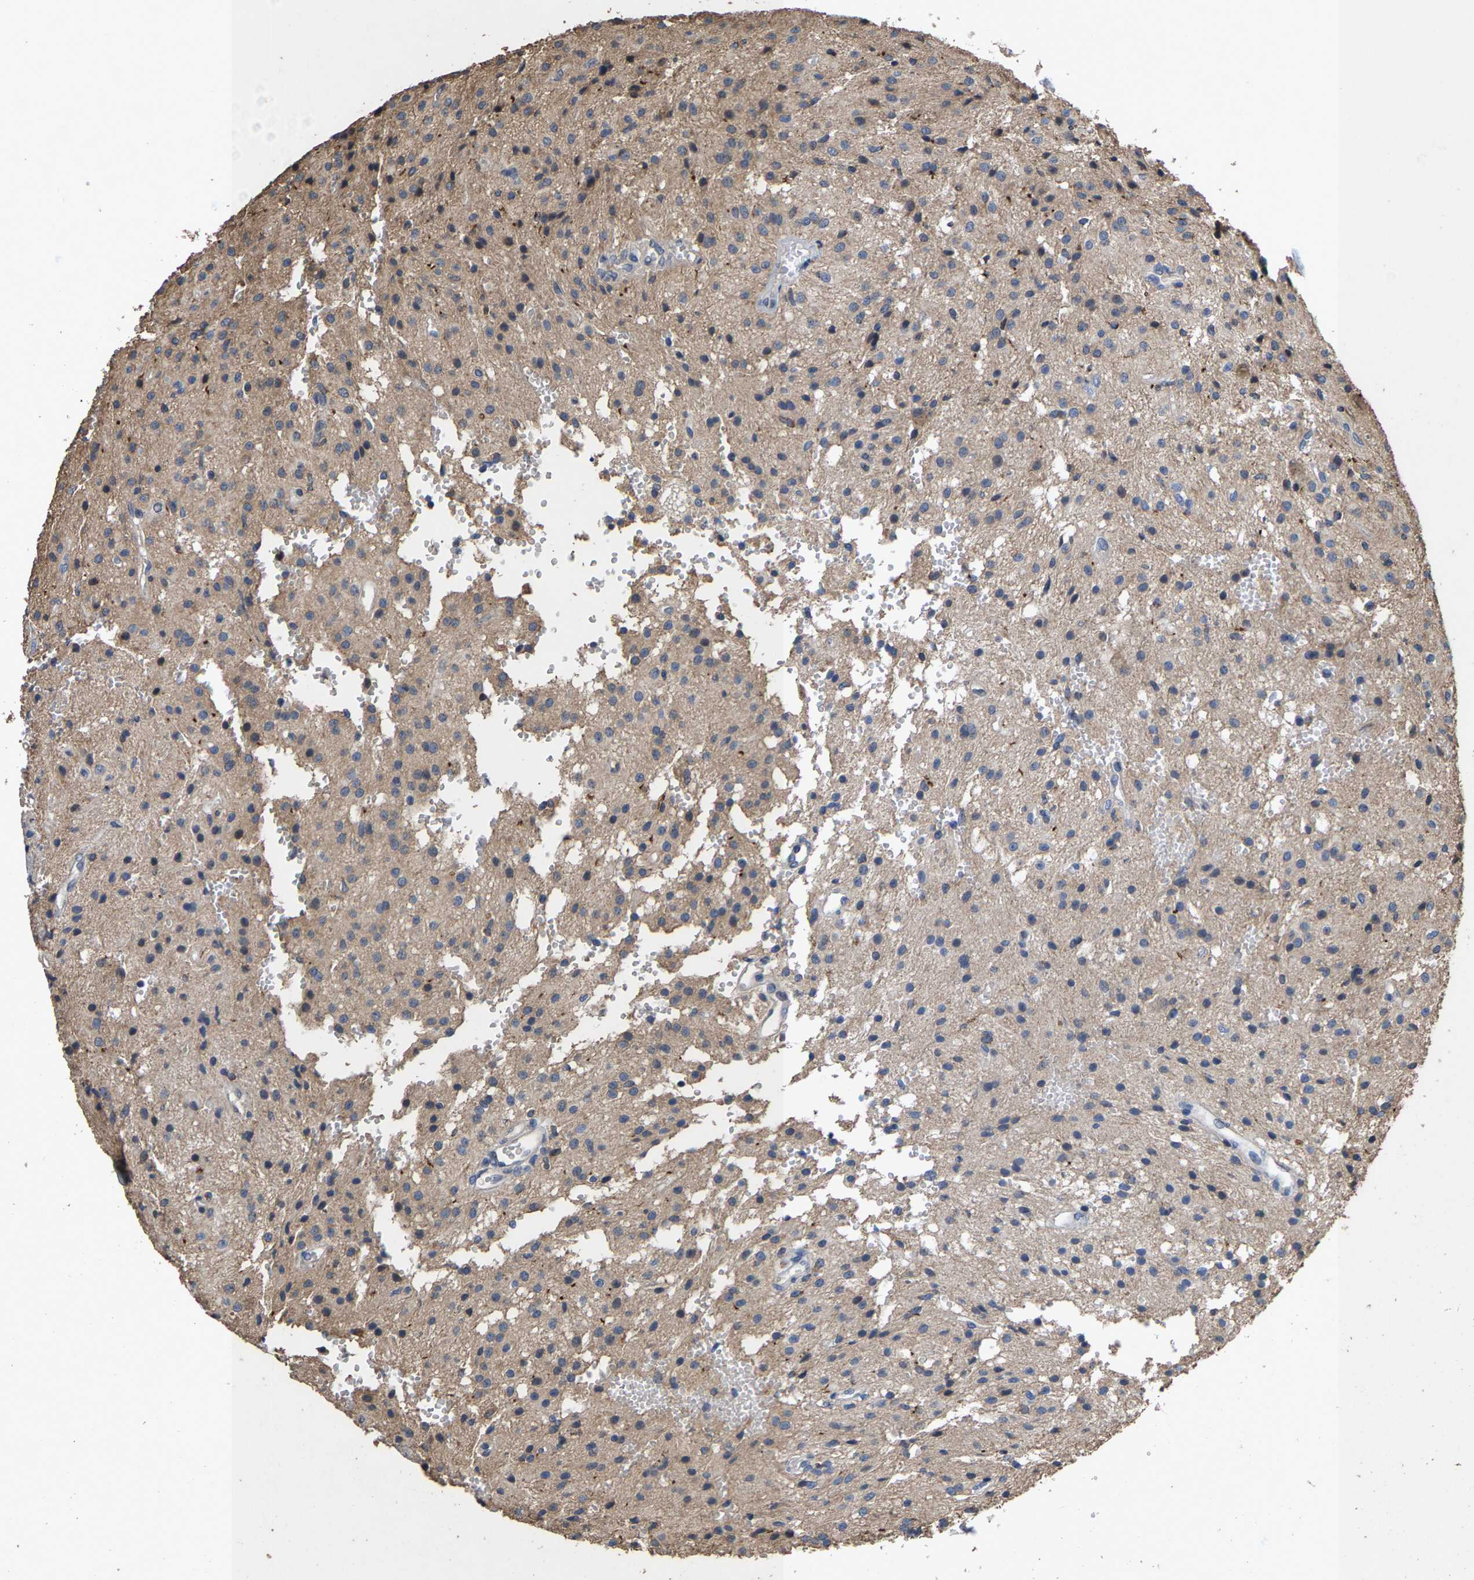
{"staining": {"intensity": "weak", "quantity": "<25%", "location": "cytoplasmic/membranous"}, "tissue": "glioma", "cell_type": "Tumor cells", "image_type": "cancer", "snomed": [{"axis": "morphology", "description": "Glioma, malignant, High grade"}, {"axis": "topography", "description": "Brain"}], "caption": "This is an immunohistochemistry histopathology image of human malignant glioma (high-grade). There is no positivity in tumor cells.", "gene": "TDRKH", "patient": {"sex": "female", "age": 59}}